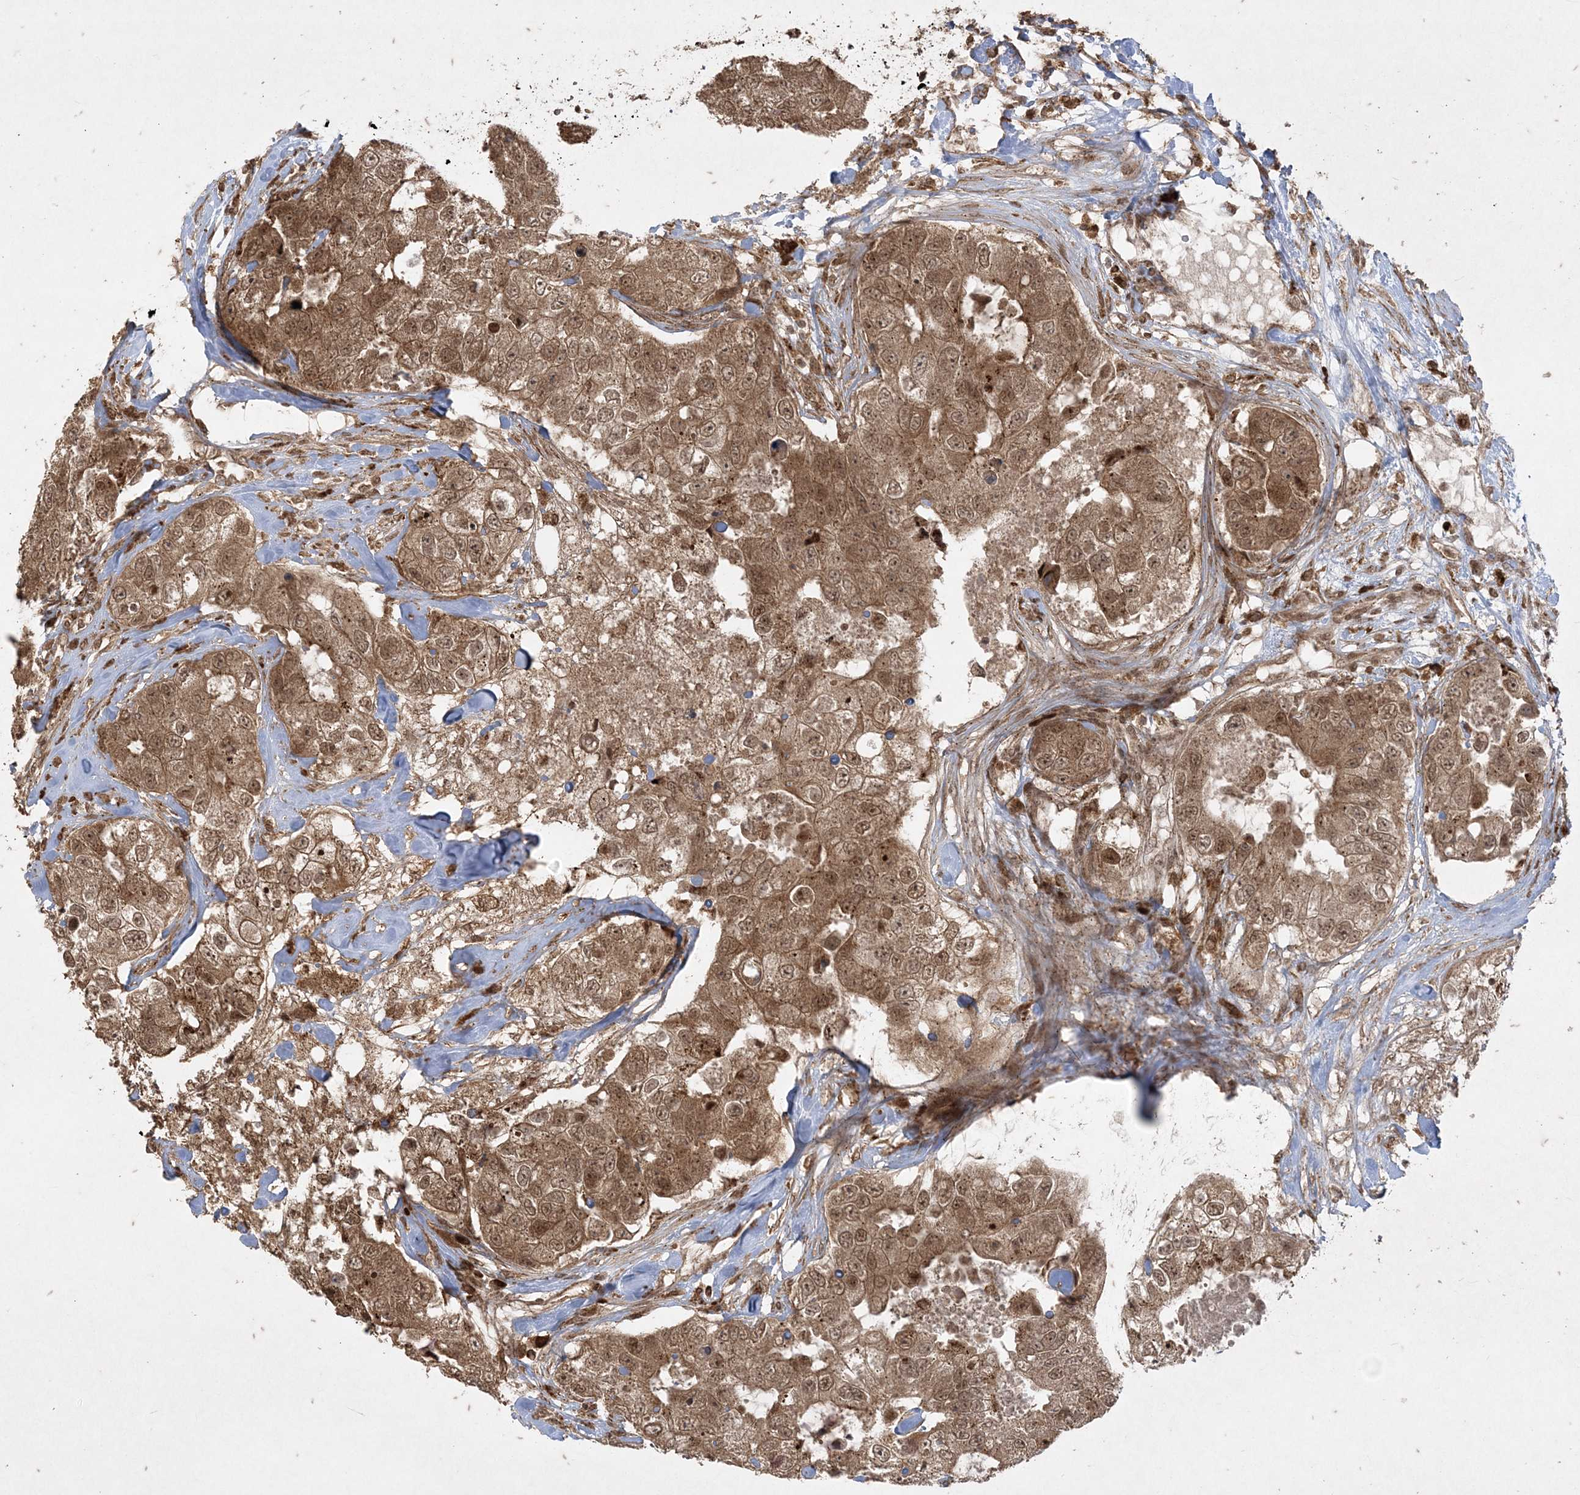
{"staining": {"intensity": "moderate", "quantity": ">75%", "location": "cytoplasmic/membranous,nuclear"}, "tissue": "breast cancer", "cell_type": "Tumor cells", "image_type": "cancer", "snomed": [{"axis": "morphology", "description": "Duct carcinoma"}, {"axis": "topography", "description": "Breast"}], "caption": "Invasive ductal carcinoma (breast) was stained to show a protein in brown. There is medium levels of moderate cytoplasmic/membranous and nuclear staining in approximately >75% of tumor cells.", "gene": "RRAS", "patient": {"sex": "female", "age": 62}}